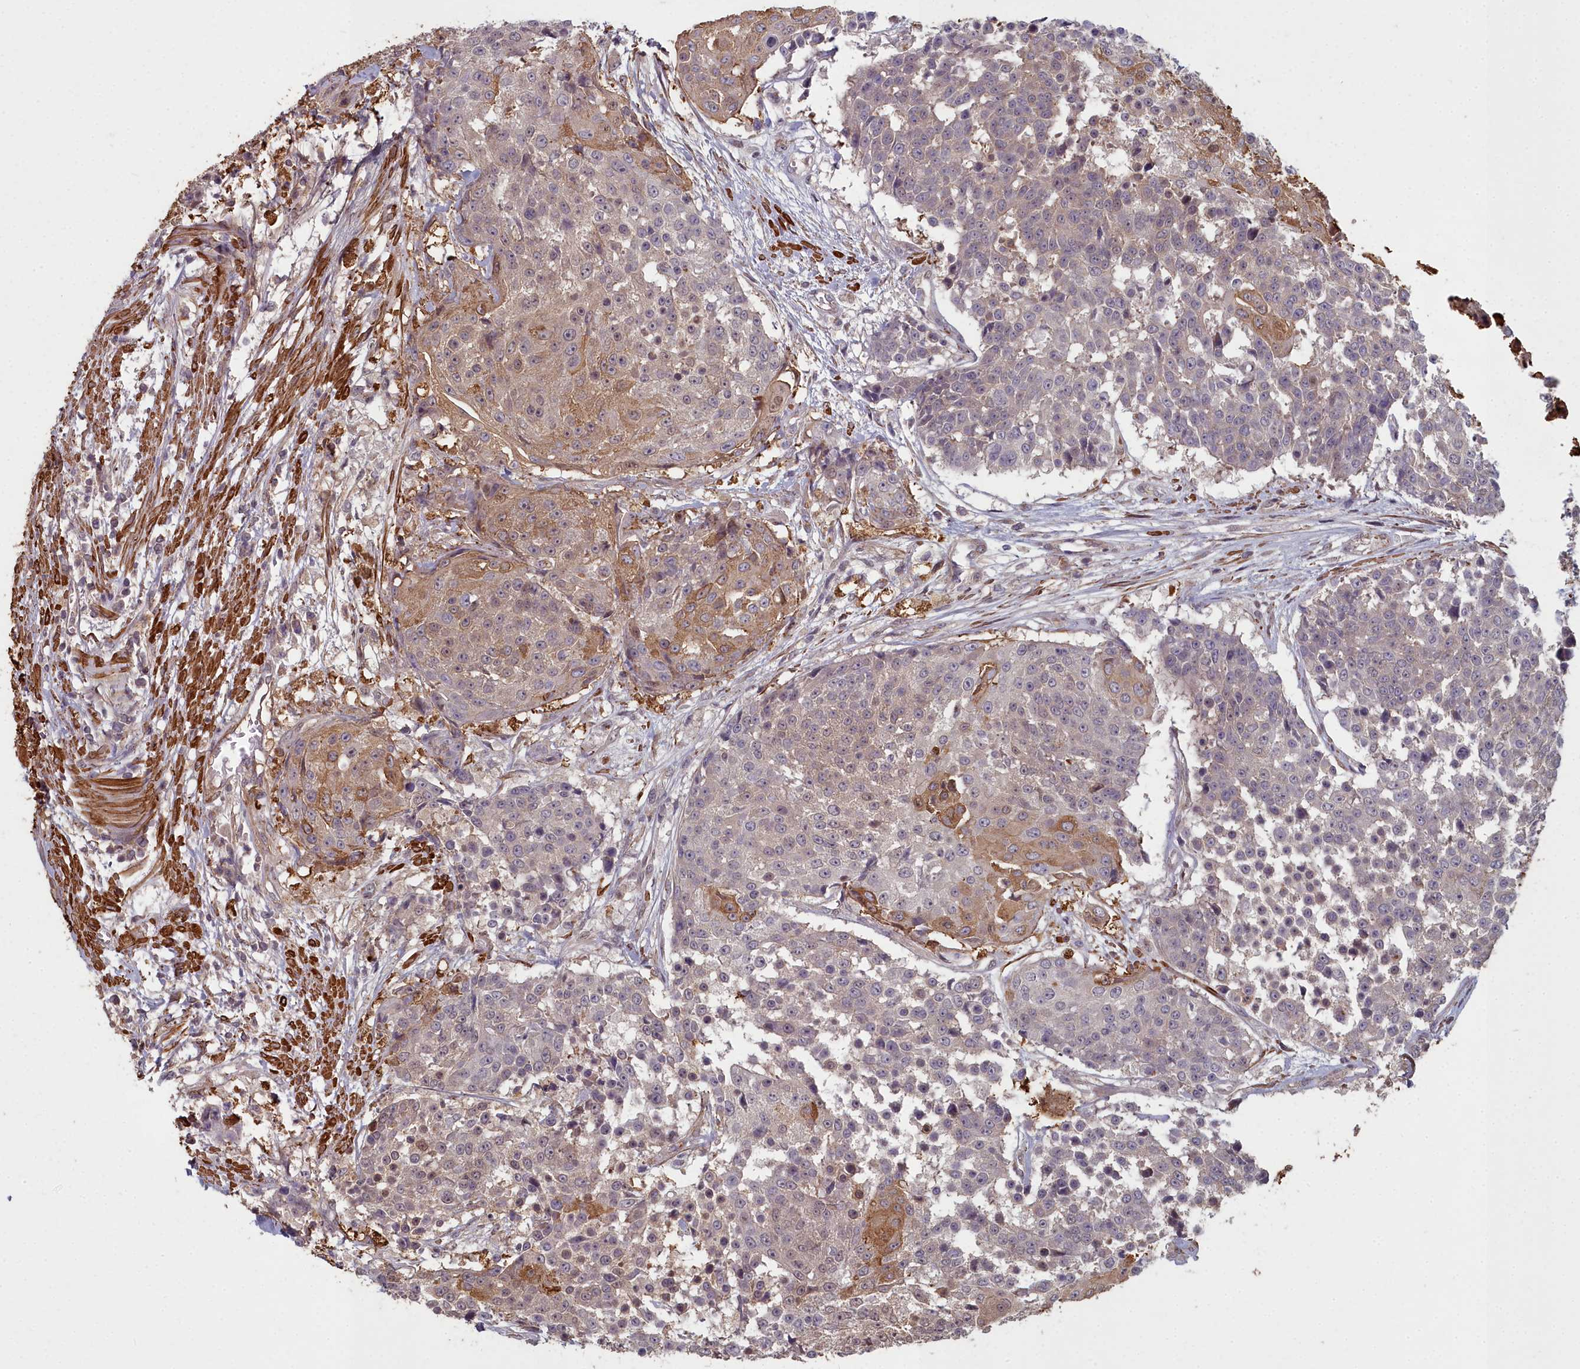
{"staining": {"intensity": "moderate", "quantity": "<25%", "location": "cytoplasmic/membranous"}, "tissue": "urothelial cancer", "cell_type": "Tumor cells", "image_type": "cancer", "snomed": [{"axis": "morphology", "description": "Urothelial carcinoma, High grade"}, {"axis": "topography", "description": "Urinary bladder"}], "caption": "An immunohistochemistry (IHC) micrograph of tumor tissue is shown. Protein staining in brown shows moderate cytoplasmic/membranous positivity in urothelial cancer within tumor cells. Ihc stains the protein in brown and the nuclei are stained blue.", "gene": "ZNF626", "patient": {"sex": "female", "age": 63}}